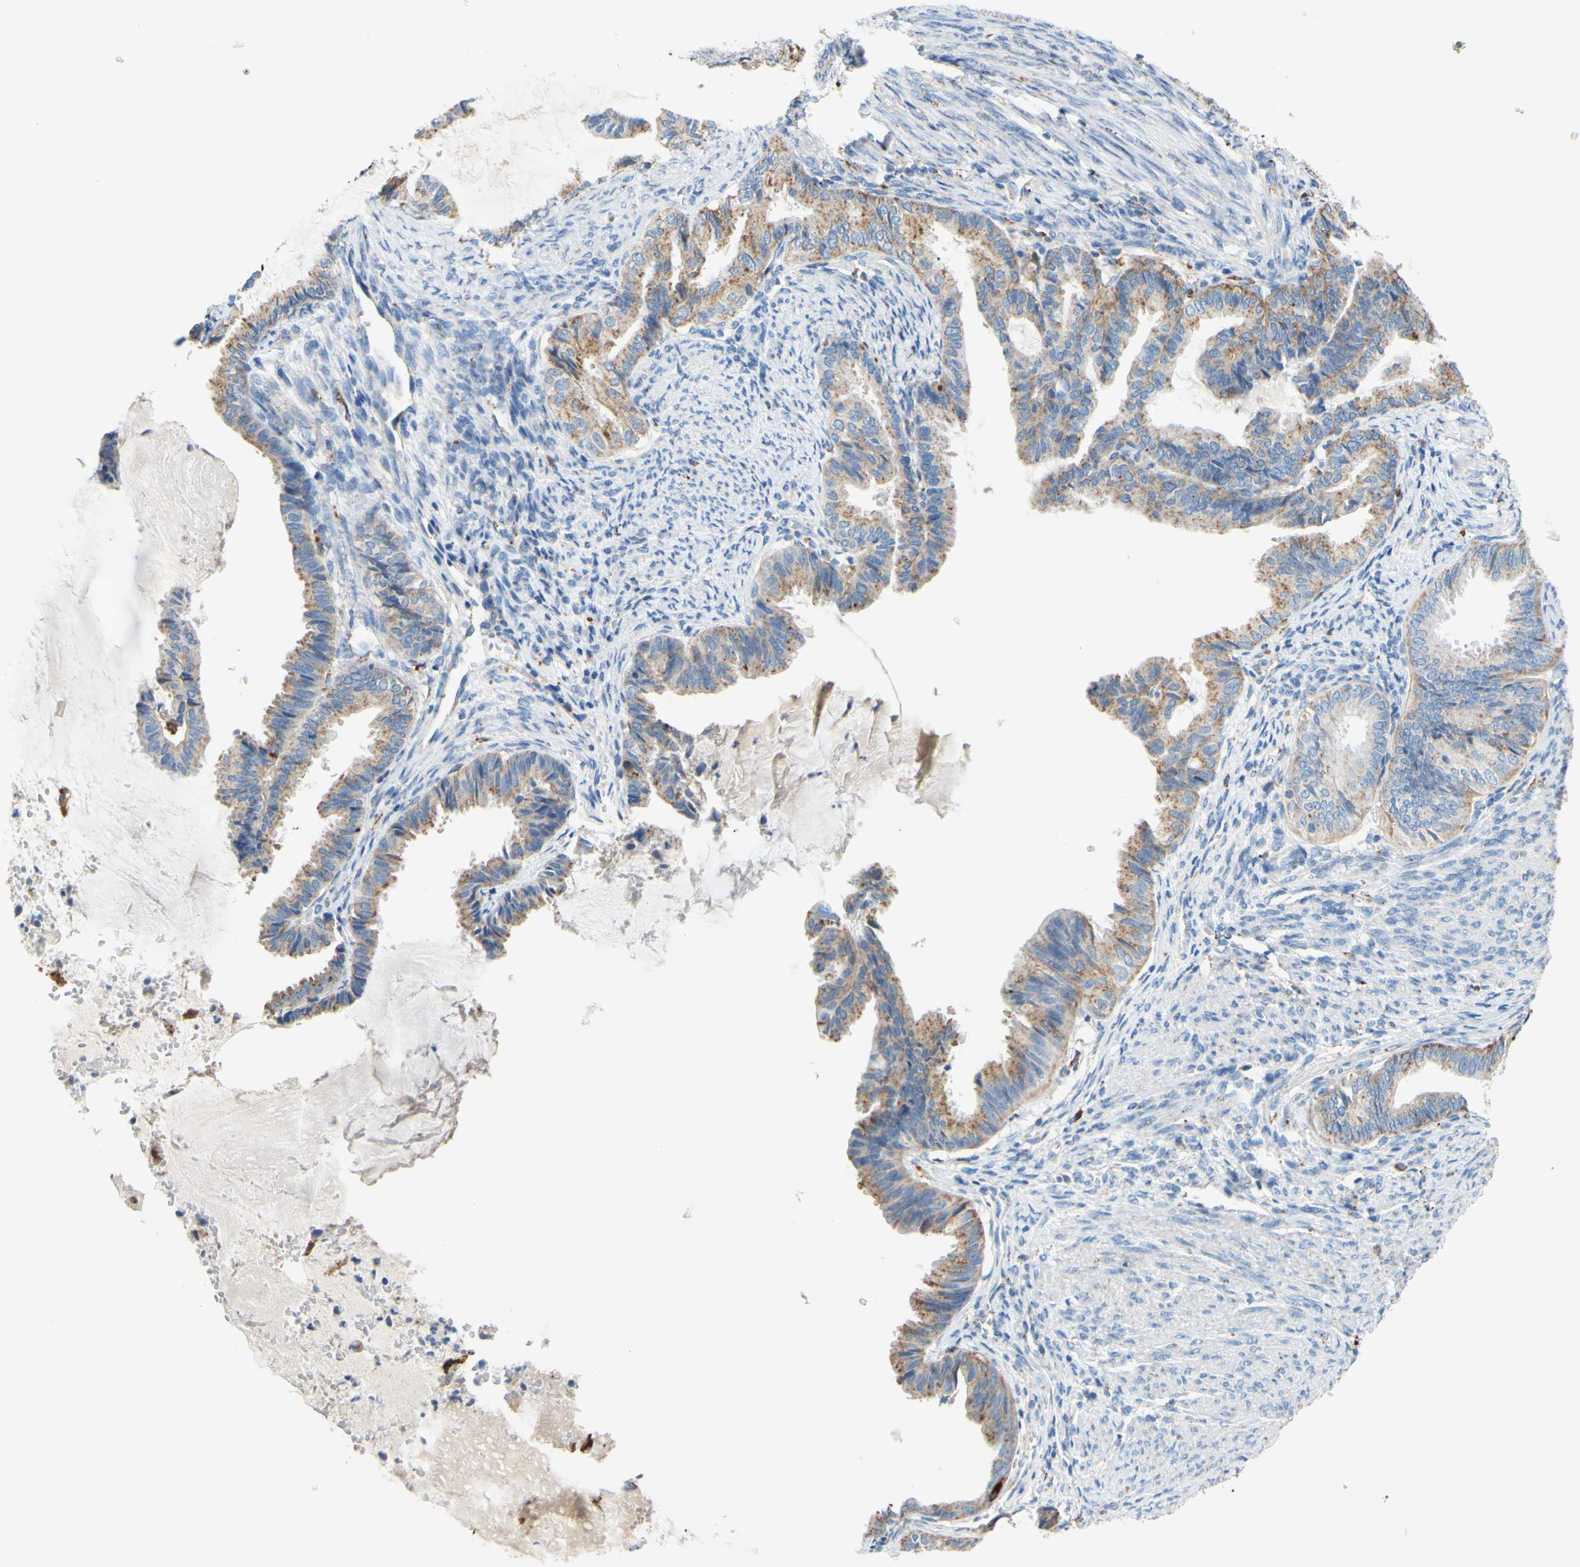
{"staining": {"intensity": "moderate", "quantity": ">75%", "location": "cytoplasmic/membranous"}, "tissue": "endometrial cancer", "cell_type": "Tumor cells", "image_type": "cancer", "snomed": [{"axis": "morphology", "description": "Adenocarcinoma, NOS"}, {"axis": "topography", "description": "Endometrium"}], "caption": "Protein analysis of endometrial cancer tissue shows moderate cytoplasmic/membranous staining in about >75% of tumor cells.", "gene": "CTSD", "patient": {"sex": "female", "age": 86}}